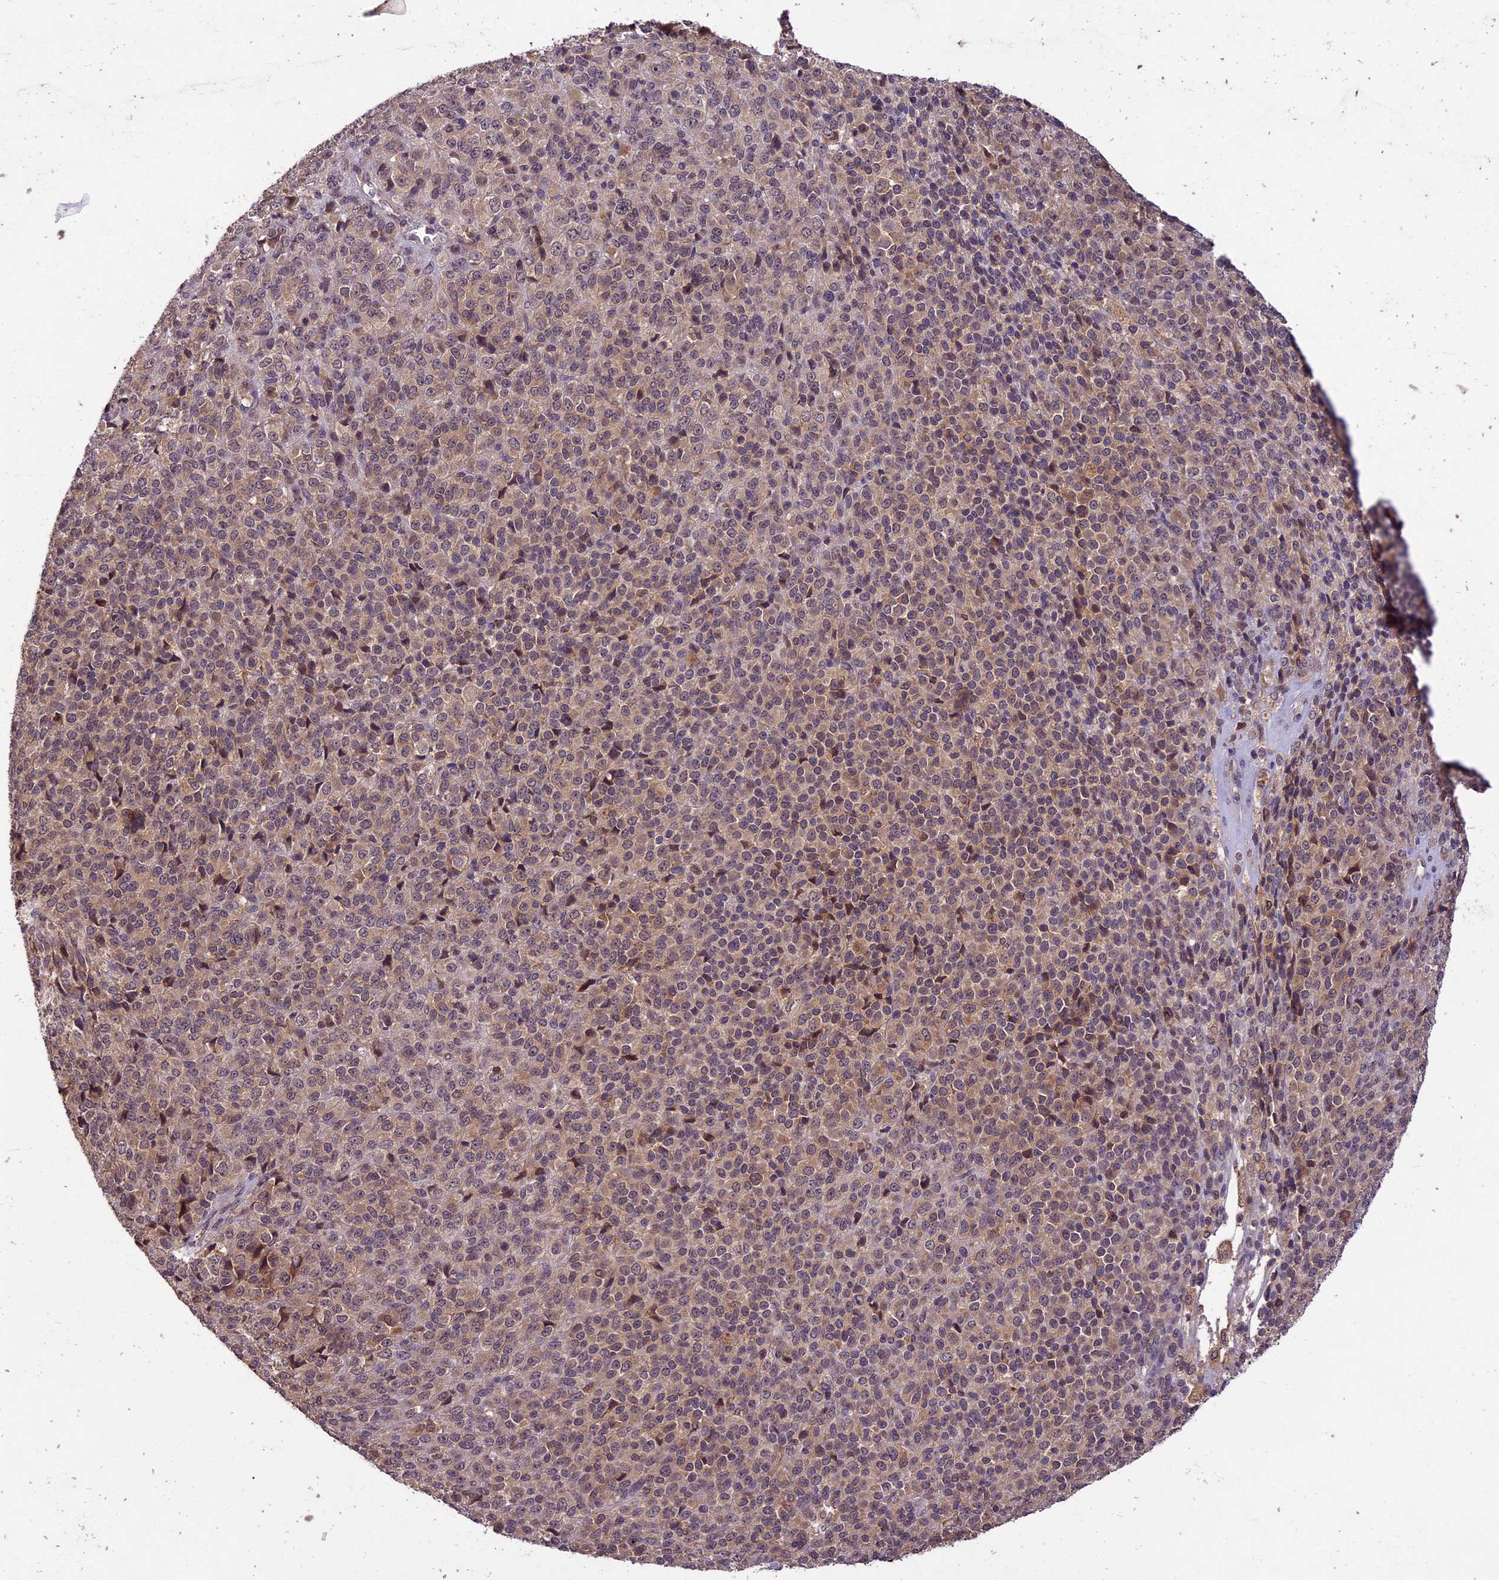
{"staining": {"intensity": "weak", "quantity": "25%-75%", "location": "cytoplasmic/membranous"}, "tissue": "melanoma", "cell_type": "Tumor cells", "image_type": "cancer", "snomed": [{"axis": "morphology", "description": "Malignant melanoma, Metastatic site"}, {"axis": "topography", "description": "Brain"}], "caption": "This is an image of immunohistochemistry staining of malignant melanoma (metastatic site), which shows weak expression in the cytoplasmic/membranous of tumor cells.", "gene": "ATP10A", "patient": {"sex": "female", "age": 56}}